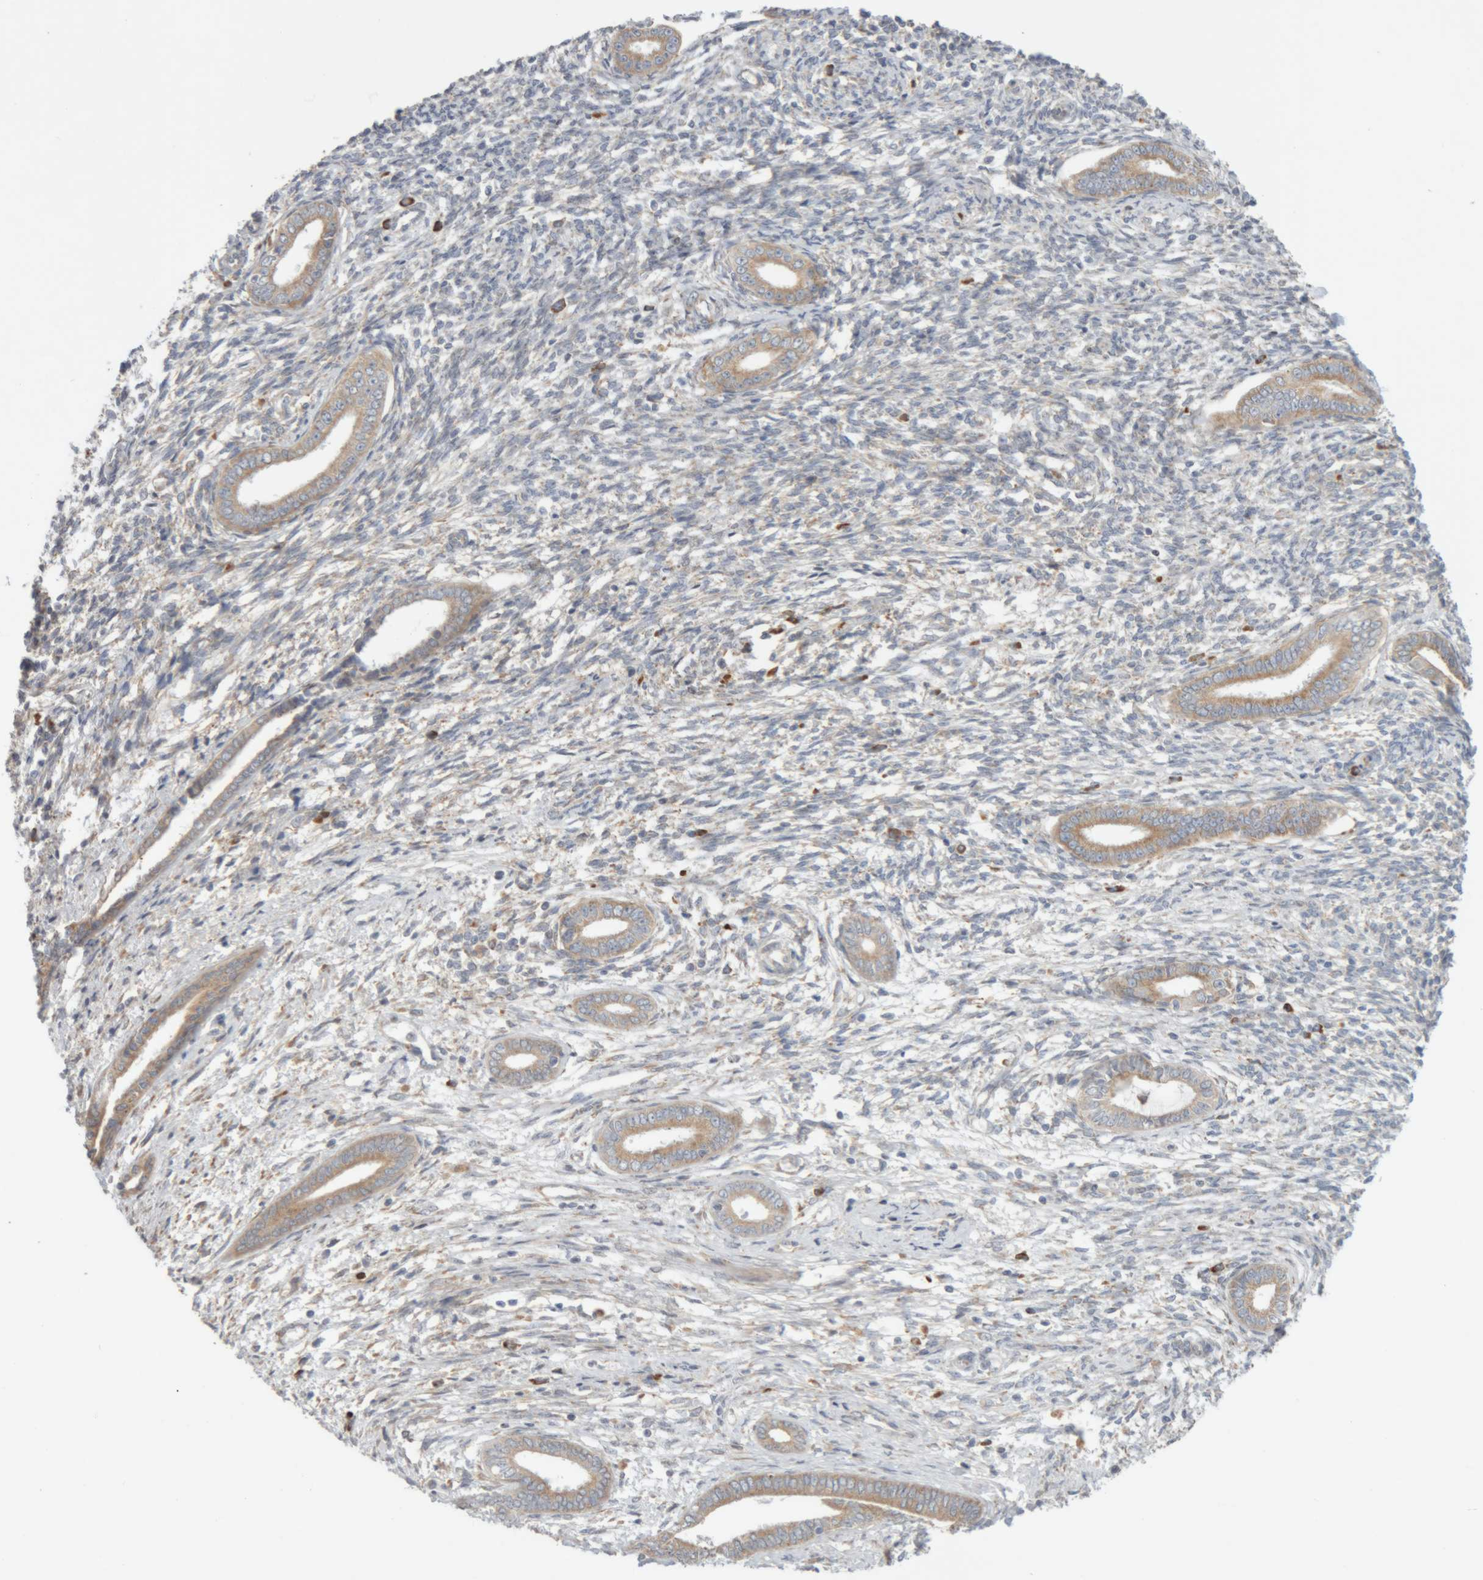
{"staining": {"intensity": "weak", "quantity": "<25%", "location": "cytoplasmic/membranous"}, "tissue": "endometrium", "cell_type": "Cells in endometrial stroma", "image_type": "normal", "snomed": [{"axis": "morphology", "description": "Normal tissue, NOS"}, {"axis": "topography", "description": "Endometrium"}], "caption": "DAB (3,3'-diaminobenzidine) immunohistochemical staining of benign human endometrium demonstrates no significant expression in cells in endometrial stroma.", "gene": "RPN2", "patient": {"sex": "female", "age": 56}}